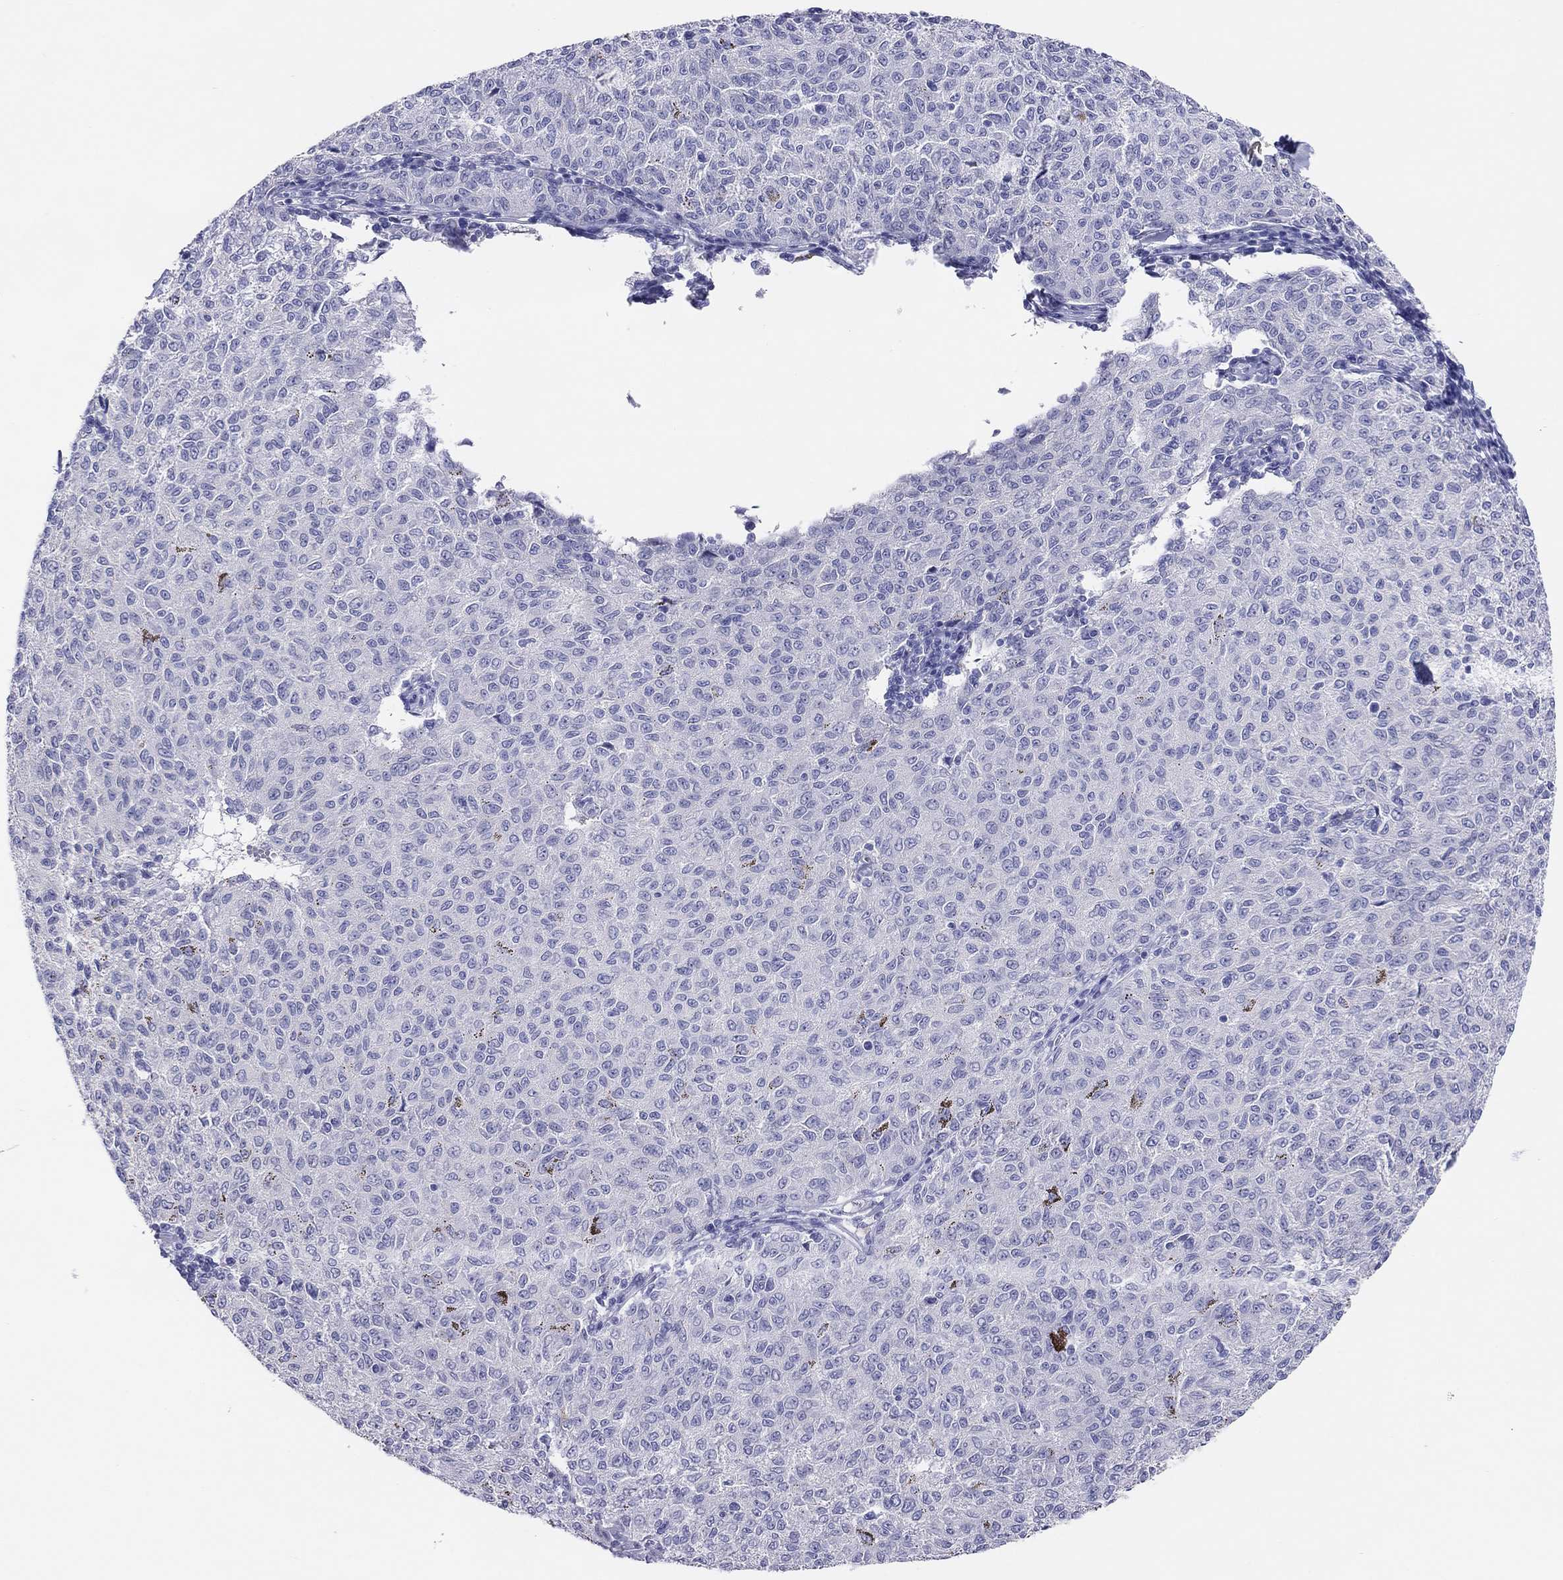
{"staining": {"intensity": "negative", "quantity": "none", "location": "none"}, "tissue": "melanoma", "cell_type": "Tumor cells", "image_type": "cancer", "snomed": [{"axis": "morphology", "description": "Malignant melanoma, NOS"}, {"axis": "topography", "description": "Skin"}], "caption": "This is an immunohistochemistry micrograph of human melanoma. There is no staining in tumor cells.", "gene": "MGAT4C", "patient": {"sex": "female", "age": 72}}